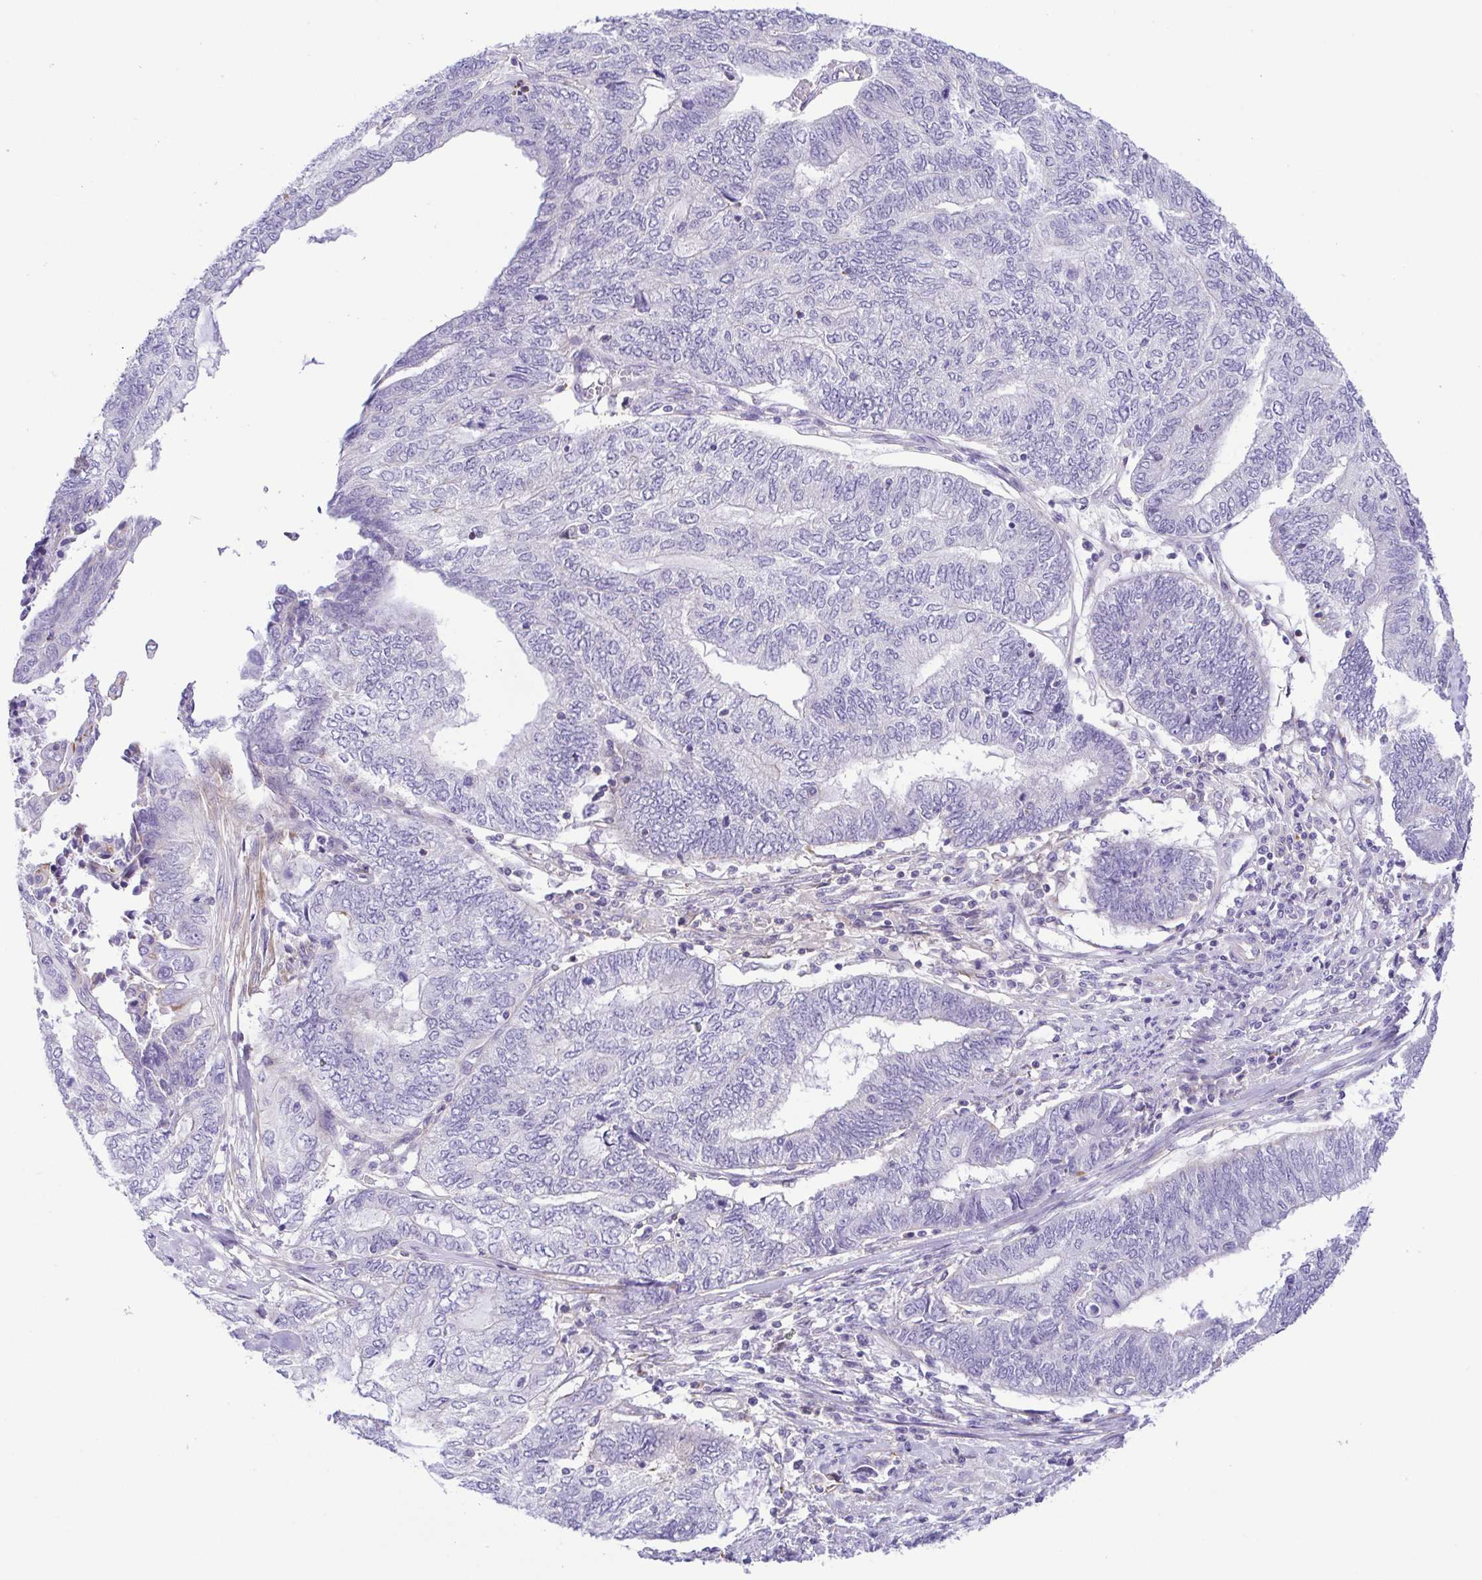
{"staining": {"intensity": "negative", "quantity": "none", "location": "none"}, "tissue": "endometrial cancer", "cell_type": "Tumor cells", "image_type": "cancer", "snomed": [{"axis": "morphology", "description": "Adenocarcinoma, NOS"}, {"axis": "topography", "description": "Uterus"}, {"axis": "topography", "description": "Endometrium"}], "caption": "Tumor cells are negative for protein expression in human adenocarcinoma (endometrial). (DAB (3,3'-diaminobenzidine) immunohistochemistry, high magnification).", "gene": "GPR182", "patient": {"sex": "female", "age": 70}}